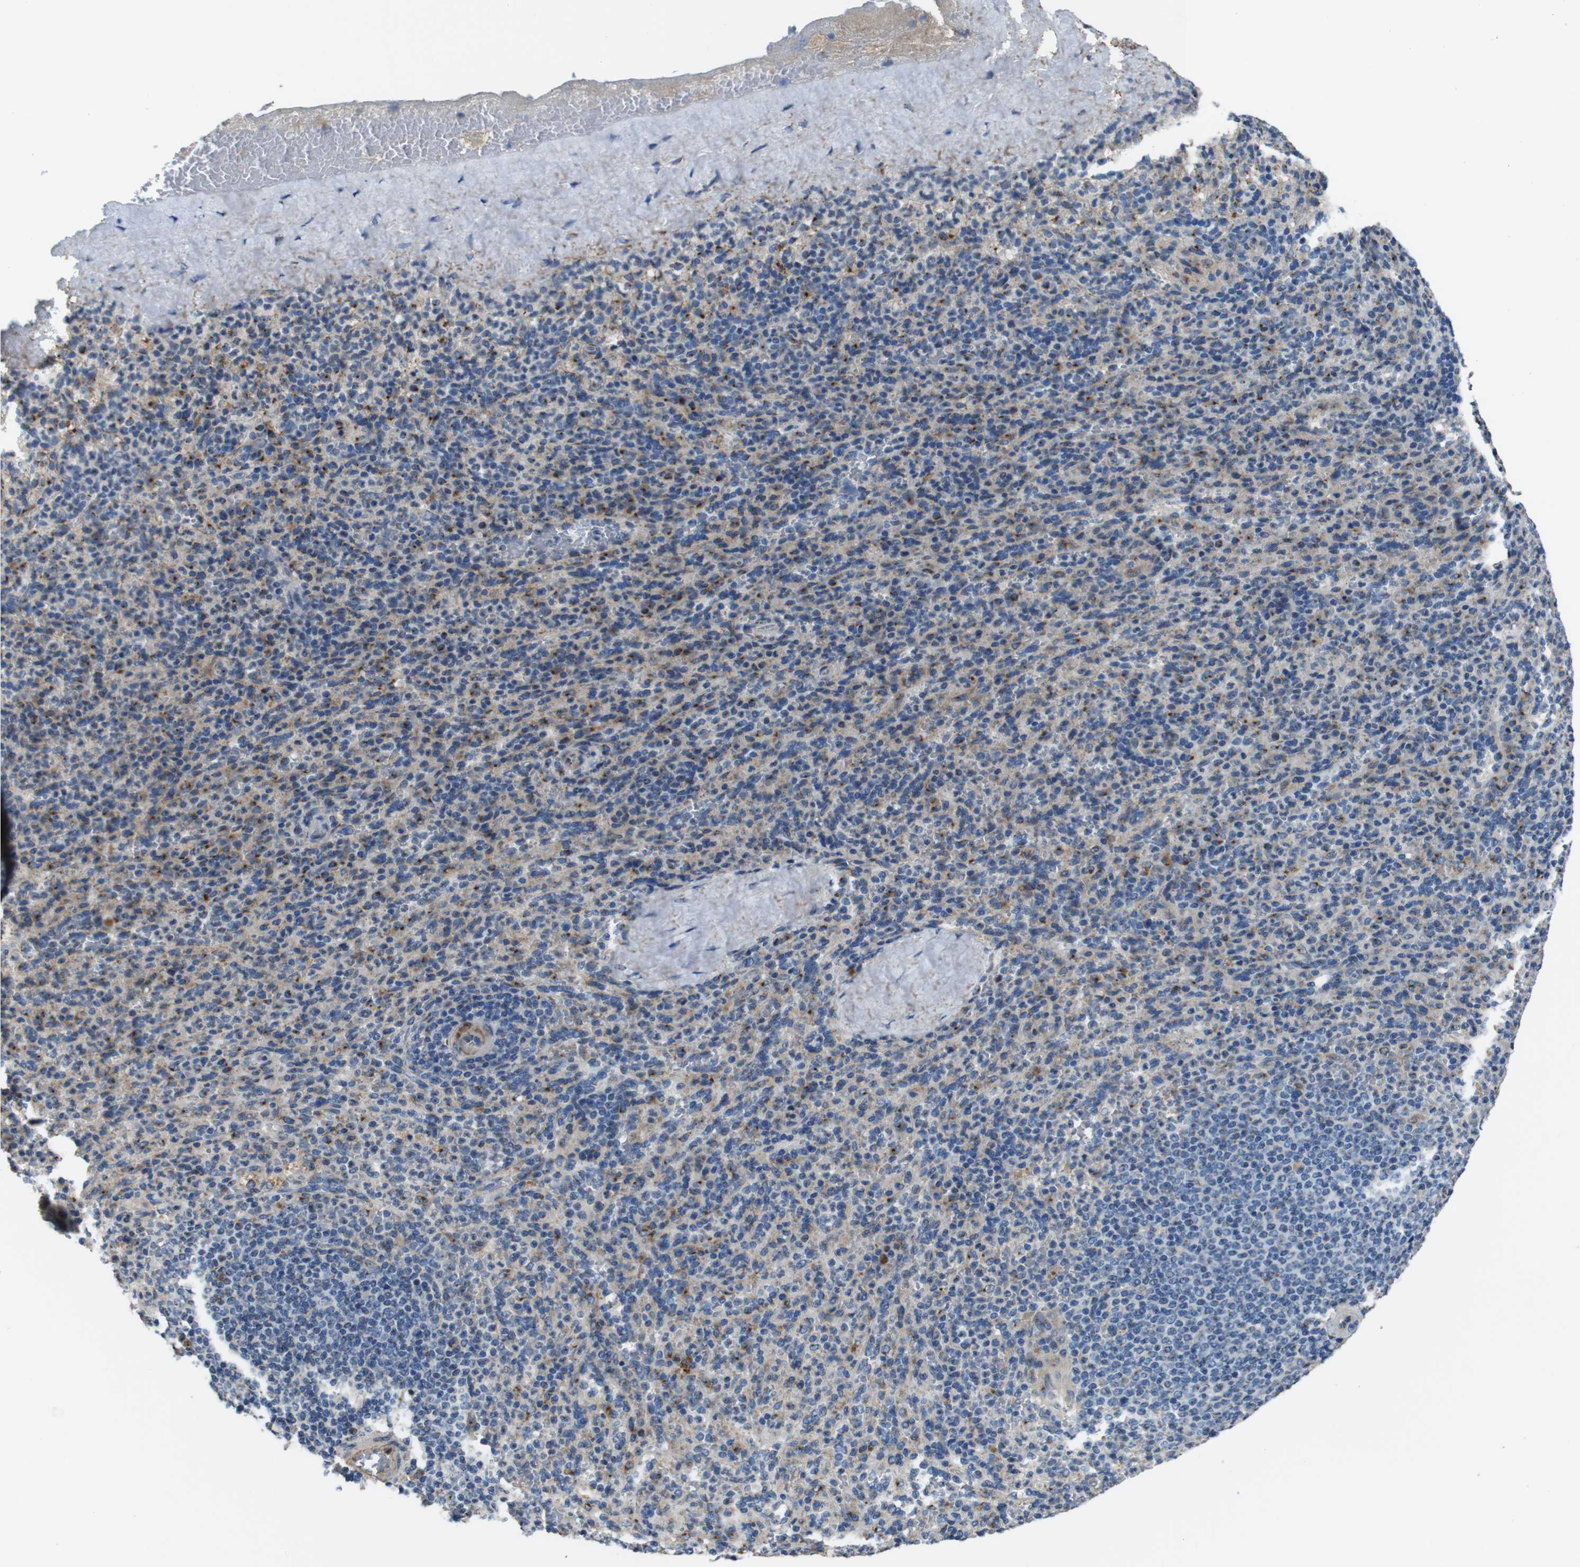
{"staining": {"intensity": "moderate", "quantity": "25%-75%", "location": "cytoplasmic/membranous"}, "tissue": "spleen", "cell_type": "Cells in red pulp", "image_type": "normal", "snomed": [{"axis": "morphology", "description": "Normal tissue, NOS"}, {"axis": "topography", "description": "Spleen"}], "caption": "Immunohistochemistry (IHC) image of unremarkable spleen: spleen stained using IHC shows medium levels of moderate protein expression localized specifically in the cytoplasmic/membranous of cells in red pulp, appearing as a cytoplasmic/membranous brown color.", "gene": "RAB6A", "patient": {"sex": "male", "age": 36}}